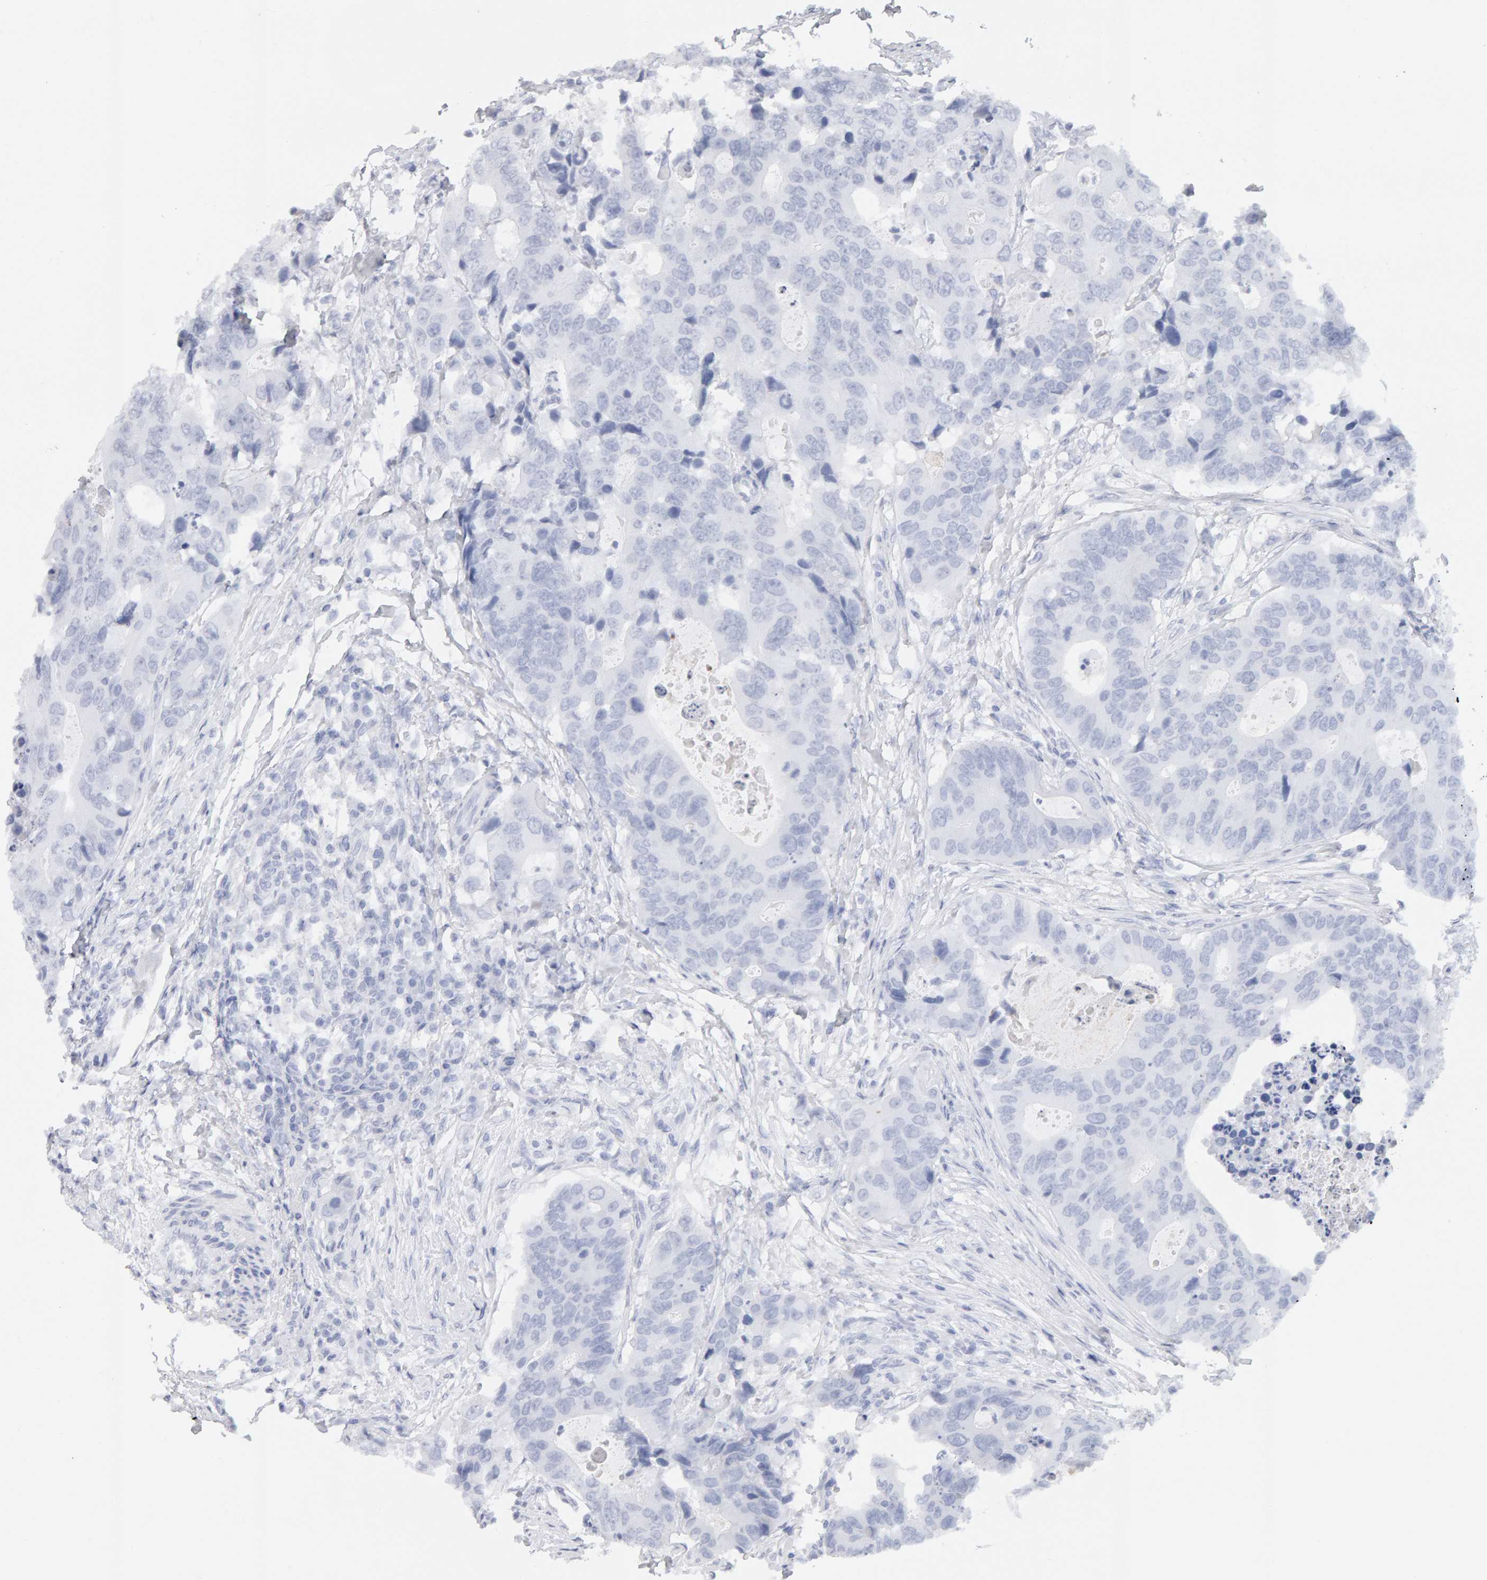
{"staining": {"intensity": "negative", "quantity": "none", "location": "none"}, "tissue": "colorectal cancer", "cell_type": "Tumor cells", "image_type": "cancer", "snomed": [{"axis": "morphology", "description": "Adenocarcinoma, NOS"}, {"axis": "topography", "description": "Colon"}], "caption": "Protein analysis of colorectal cancer exhibits no significant expression in tumor cells.", "gene": "METRNL", "patient": {"sex": "male", "age": 71}}